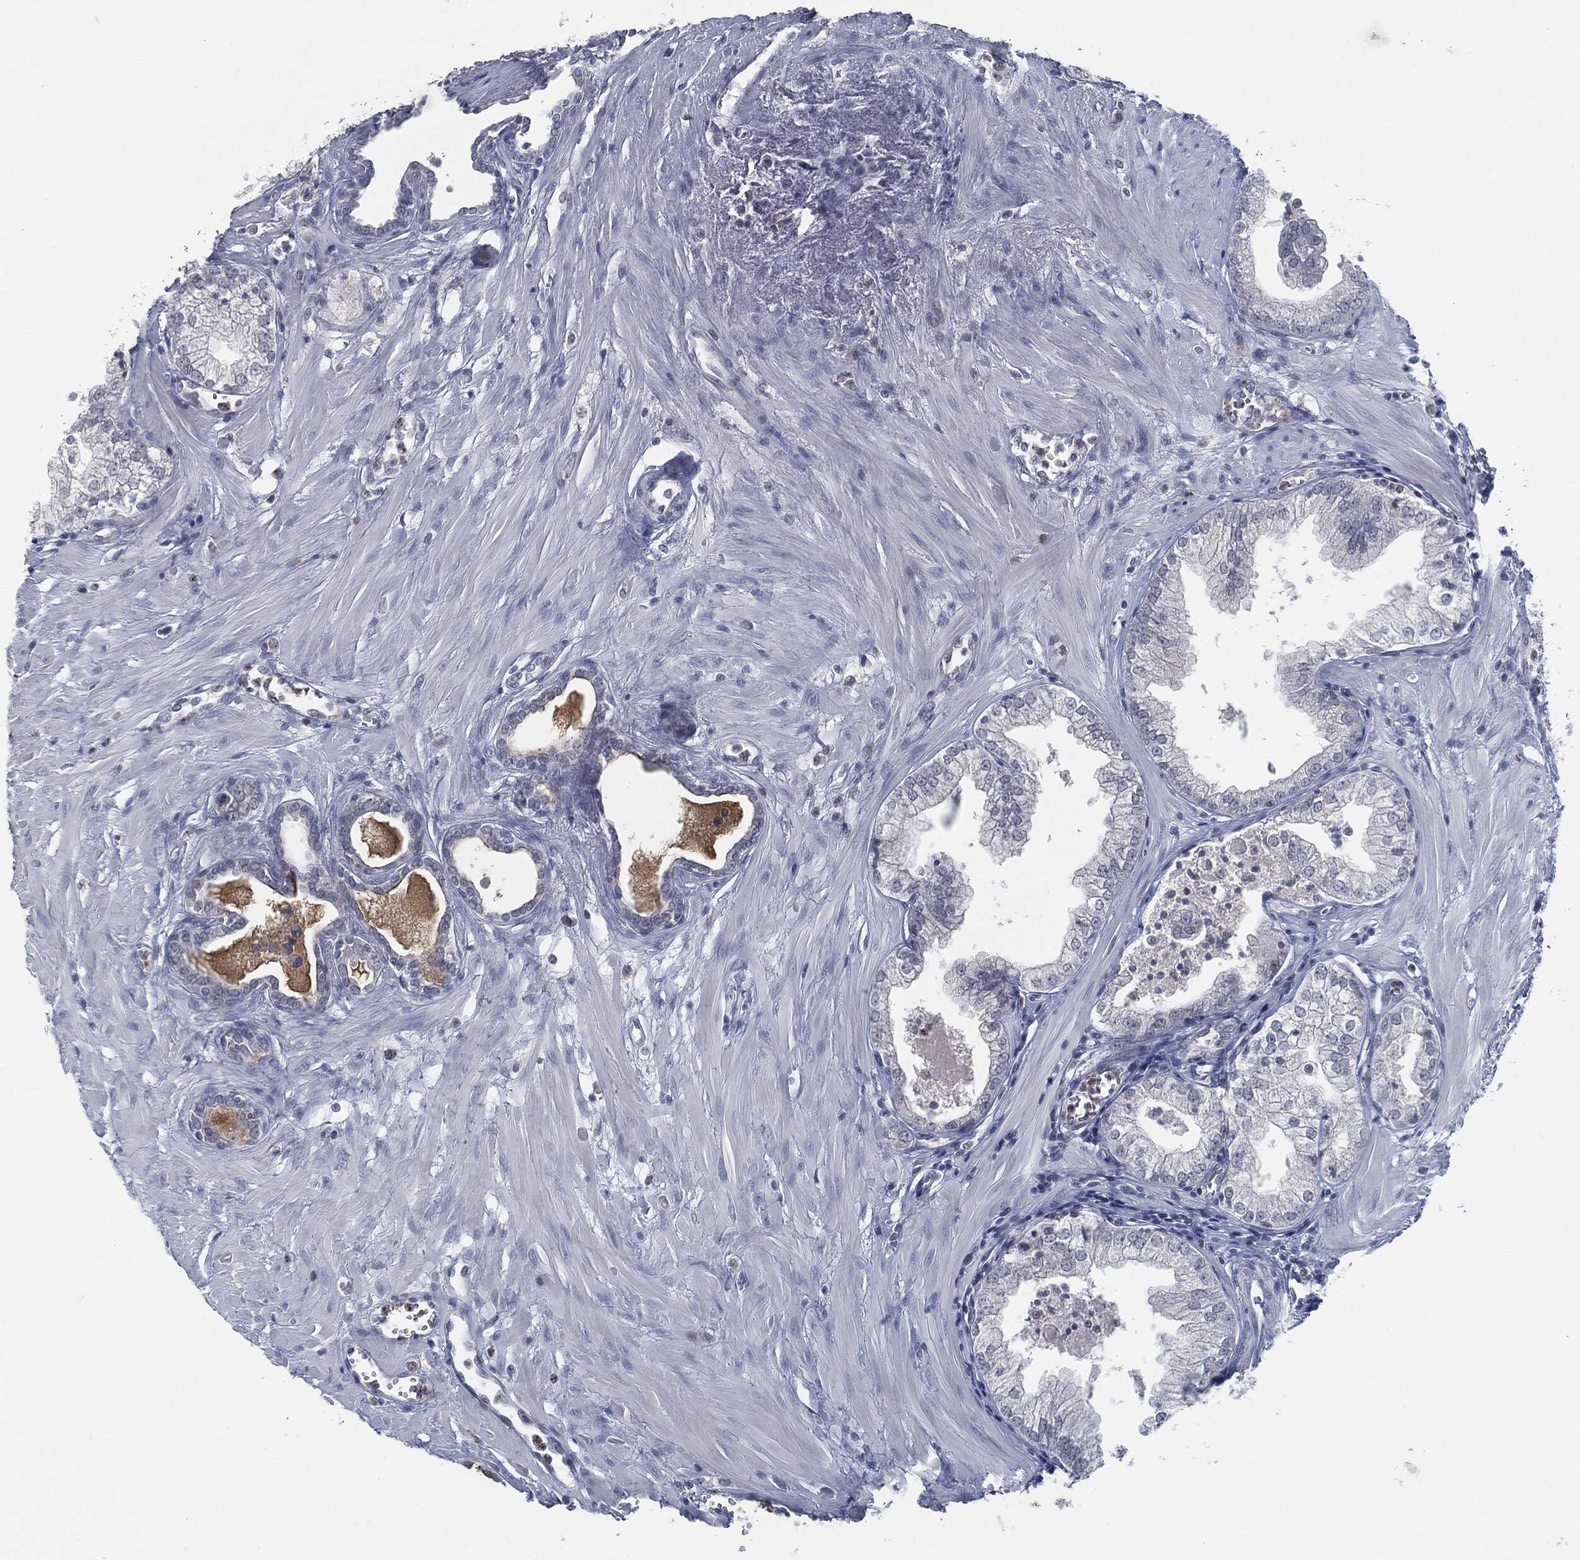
{"staining": {"intensity": "negative", "quantity": "none", "location": "none"}, "tissue": "prostate cancer", "cell_type": "Tumor cells", "image_type": "cancer", "snomed": [{"axis": "morphology", "description": "Adenocarcinoma, NOS"}, {"axis": "topography", "description": "Prostate and seminal vesicle, NOS"}, {"axis": "topography", "description": "Prostate"}], "caption": "Prostate cancer (adenocarcinoma) was stained to show a protein in brown. There is no significant staining in tumor cells.", "gene": "PROM1", "patient": {"sex": "male", "age": 79}}